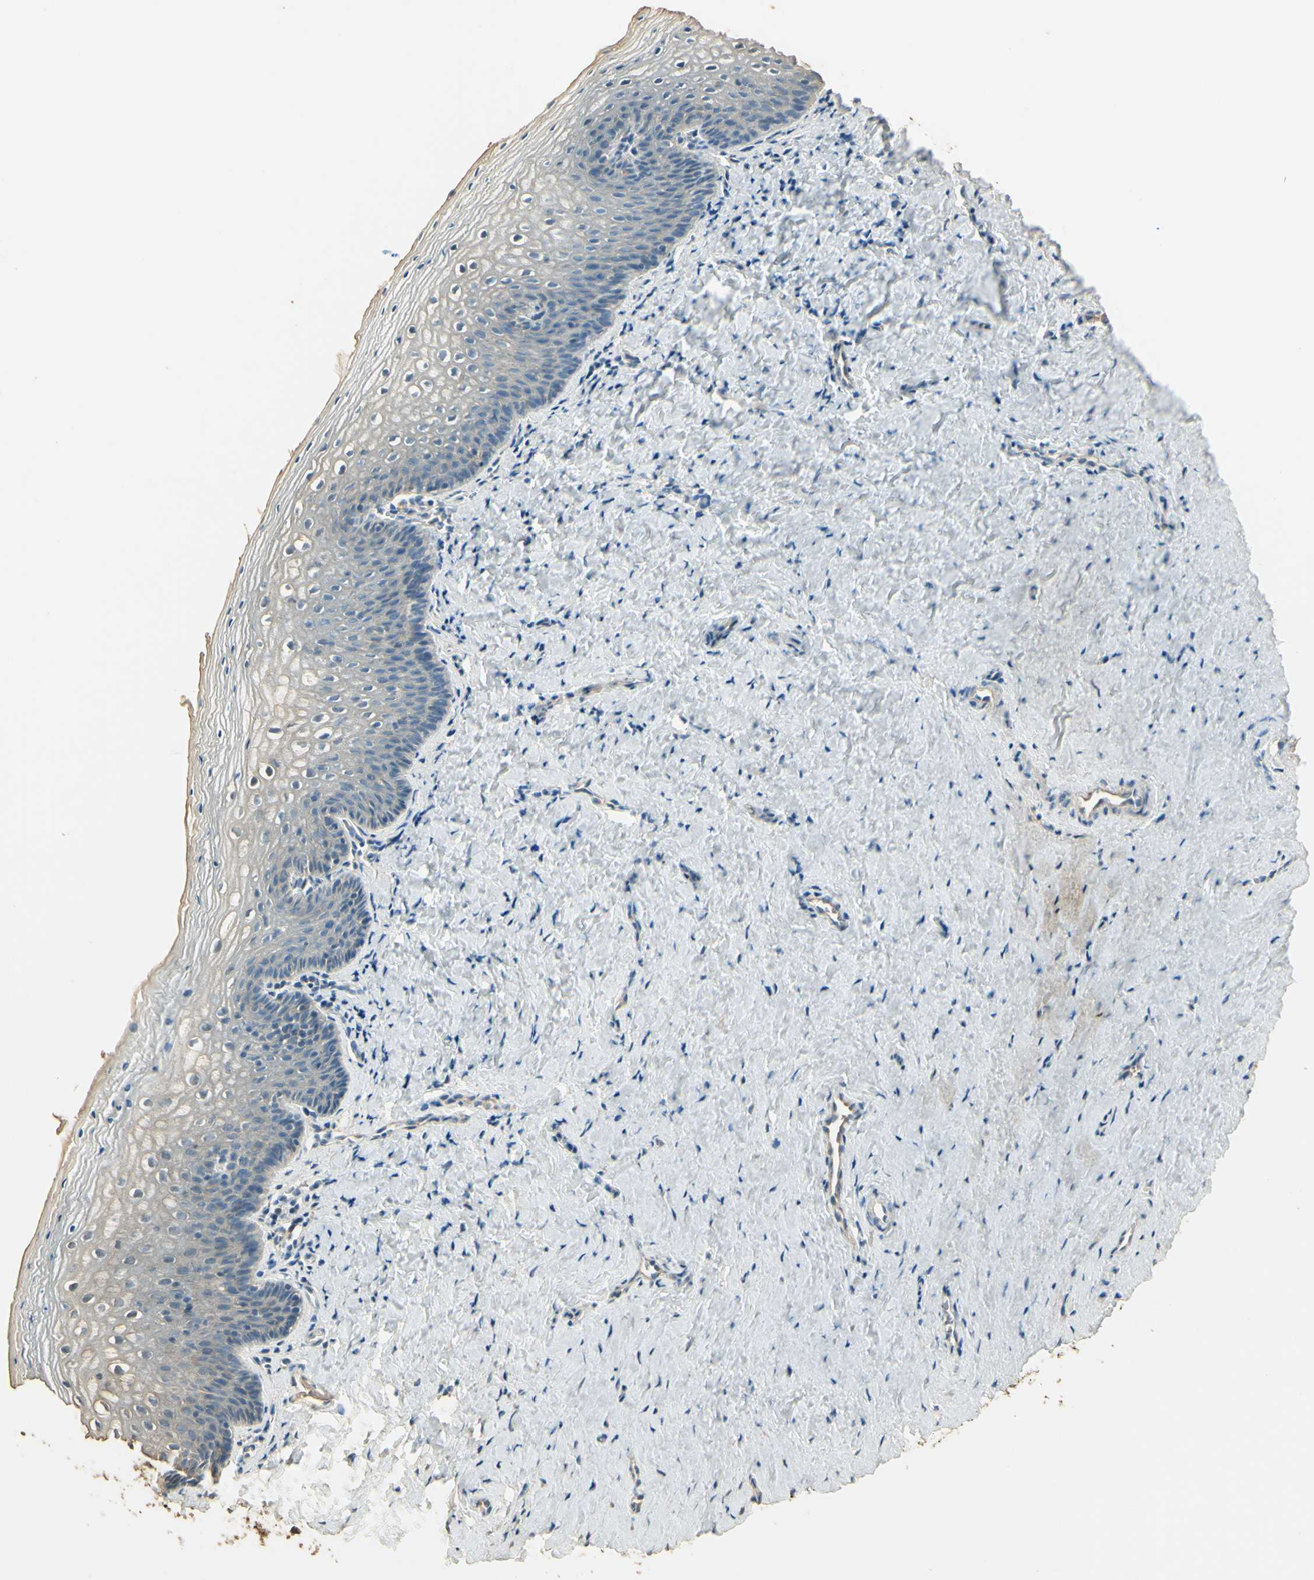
{"staining": {"intensity": "weak", "quantity": "25%-75%", "location": "cytoplasmic/membranous"}, "tissue": "vagina", "cell_type": "Squamous epithelial cells", "image_type": "normal", "snomed": [{"axis": "morphology", "description": "Normal tissue, NOS"}, {"axis": "topography", "description": "Vagina"}], "caption": "Immunohistochemical staining of normal vagina displays low levels of weak cytoplasmic/membranous expression in approximately 25%-75% of squamous epithelial cells.", "gene": "UXS1", "patient": {"sex": "female", "age": 46}}